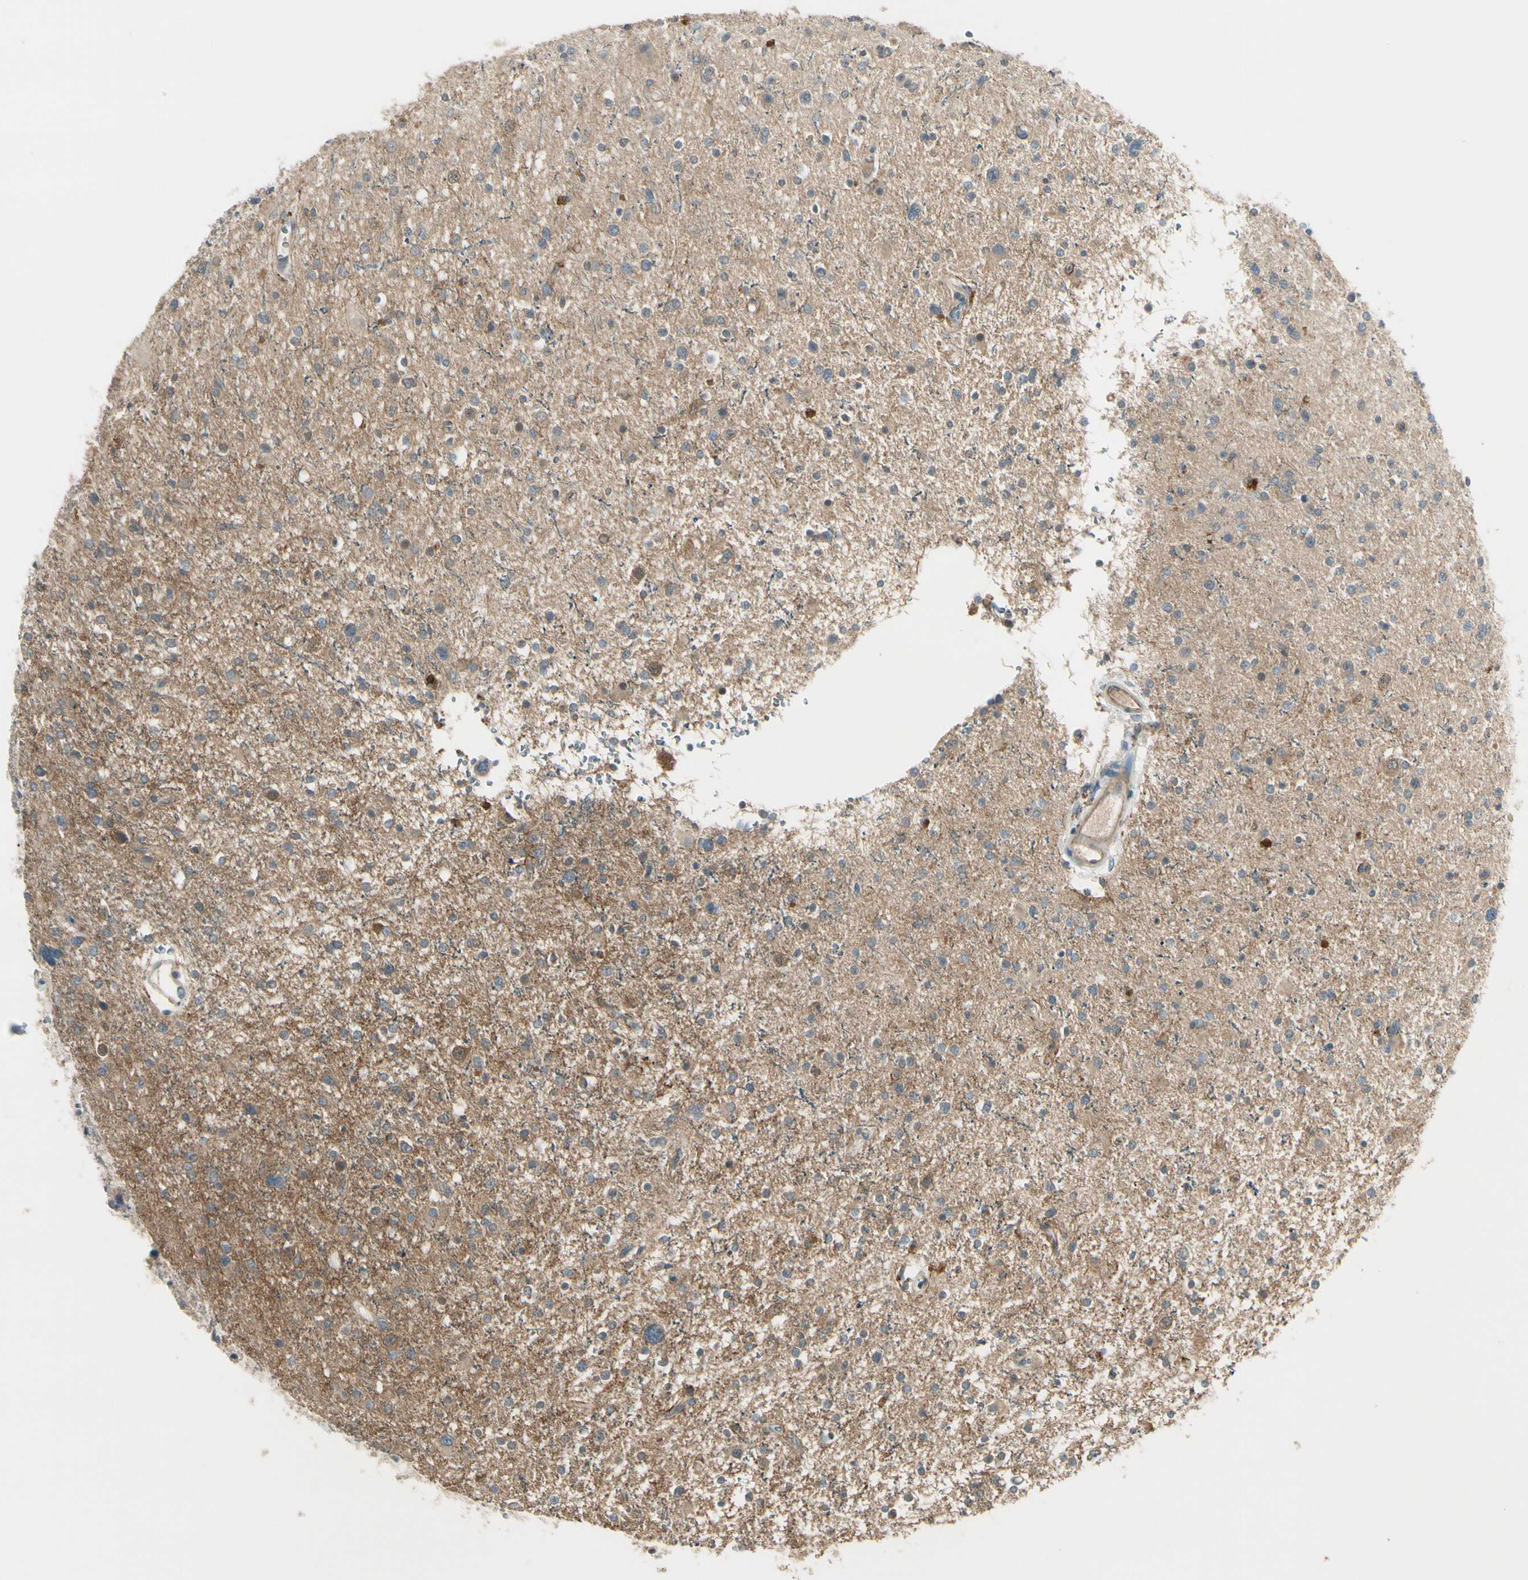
{"staining": {"intensity": "weak", "quantity": "<25%", "location": "cytoplasmic/membranous"}, "tissue": "glioma", "cell_type": "Tumor cells", "image_type": "cancer", "snomed": [{"axis": "morphology", "description": "Glioma, malignant, High grade"}, {"axis": "topography", "description": "Brain"}], "caption": "IHC of glioma displays no expression in tumor cells.", "gene": "PPP3CB", "patient": {"sex": "male", "age": 33}}